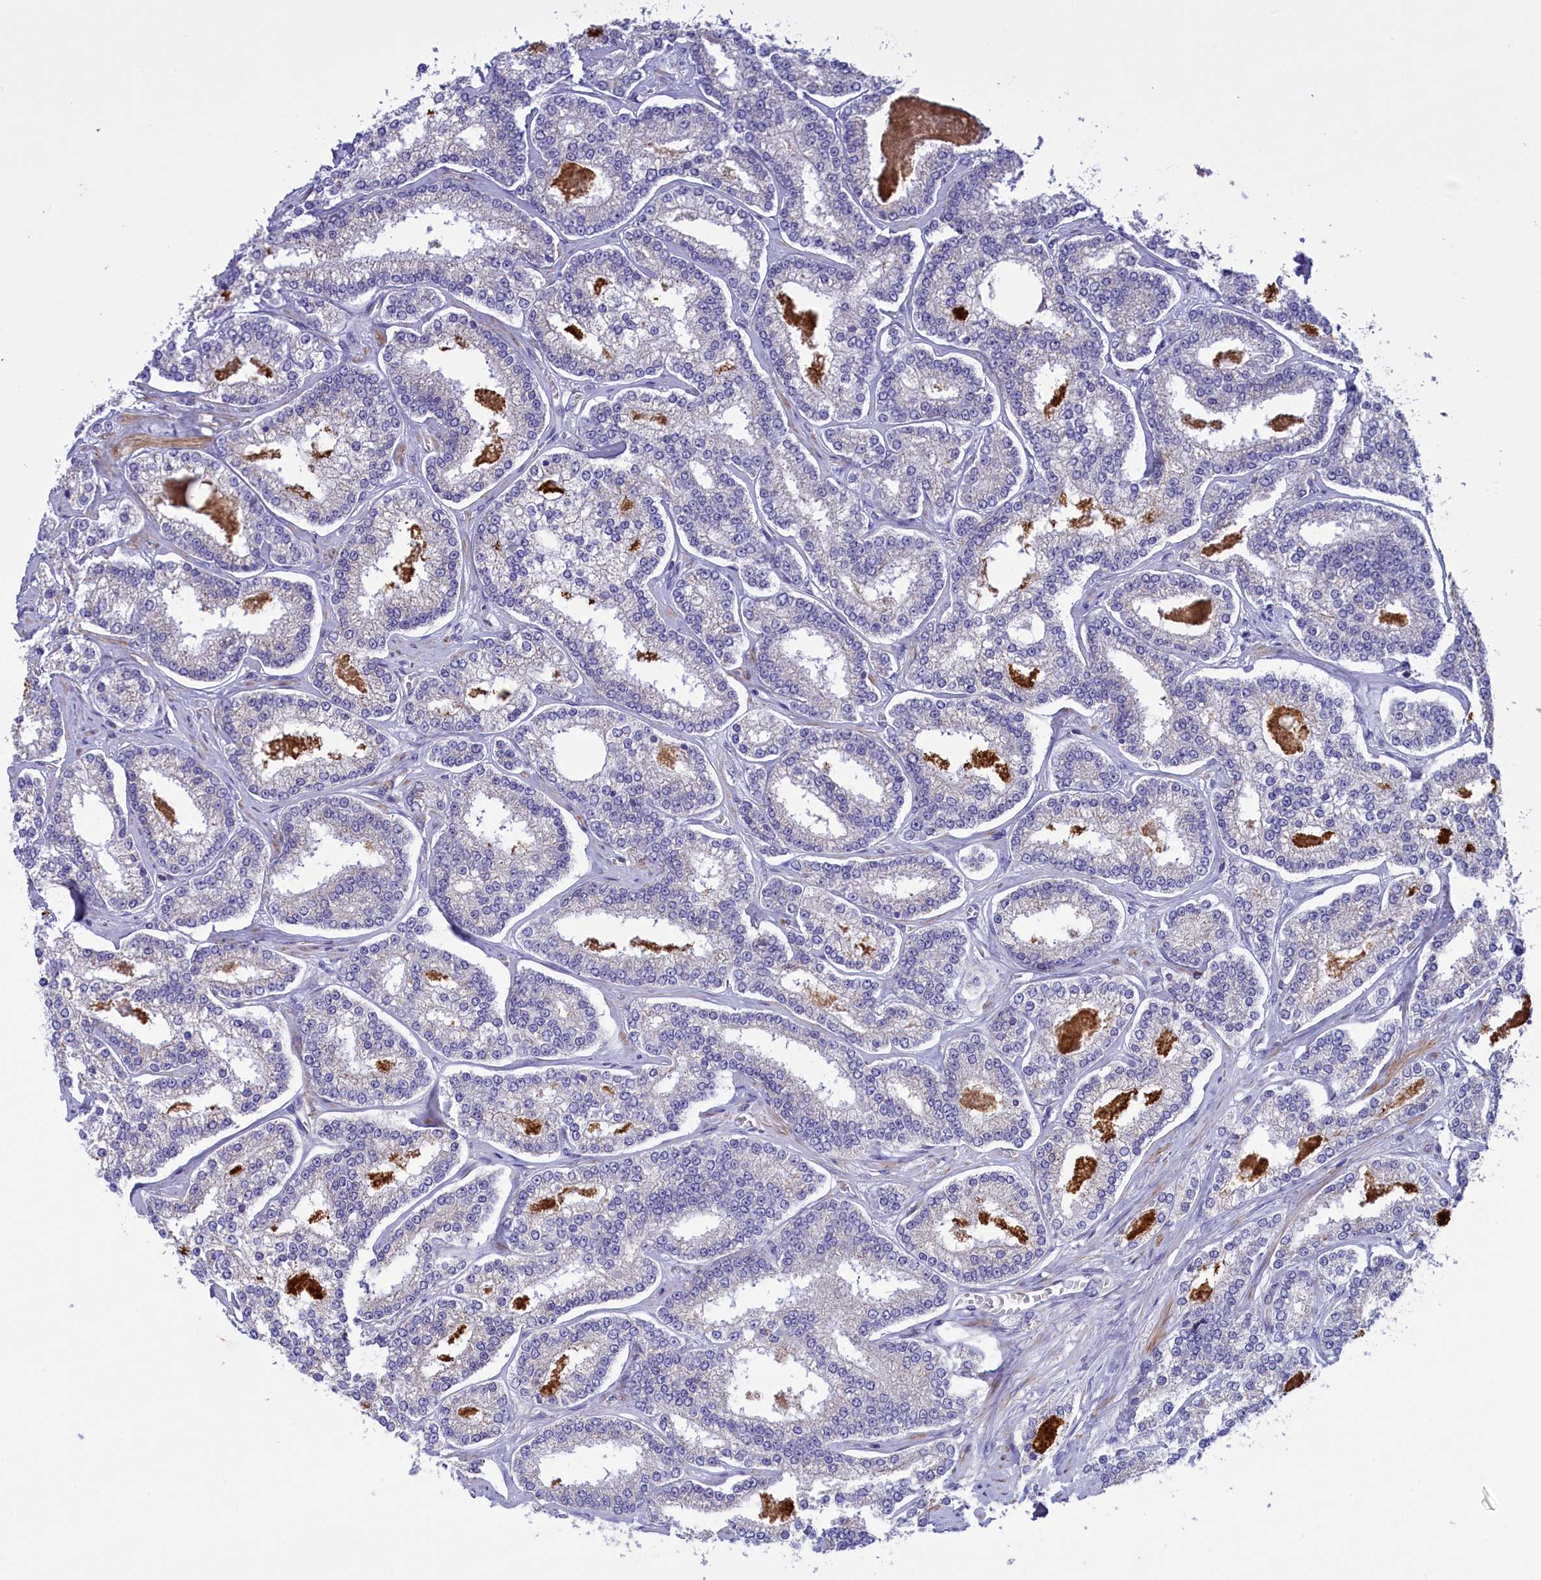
{"staining": {"intensity": "negative", "quantity": "none", "location": "none"}, "tissue": "prostate cancer", "cell_type": "Tumor cells", "image_type": "cancer", "snomed": [{"axis": "morphology", "description": "Normal tissue, NOS"}, {"axis": "morphology", "description": "Adenocarcinoma, High grade"}, {"axis": "topography", "description": "Prostate"}], "caption": "An IHC photomicrograph of high-grade adenocarcinoma (prostate) is shown. There is no staining in tumor cells of high-grade adenocarcinoma (prostate).", "gene": "CORO7-PAM16", "patient": {"sex": "male", "age": 83}}